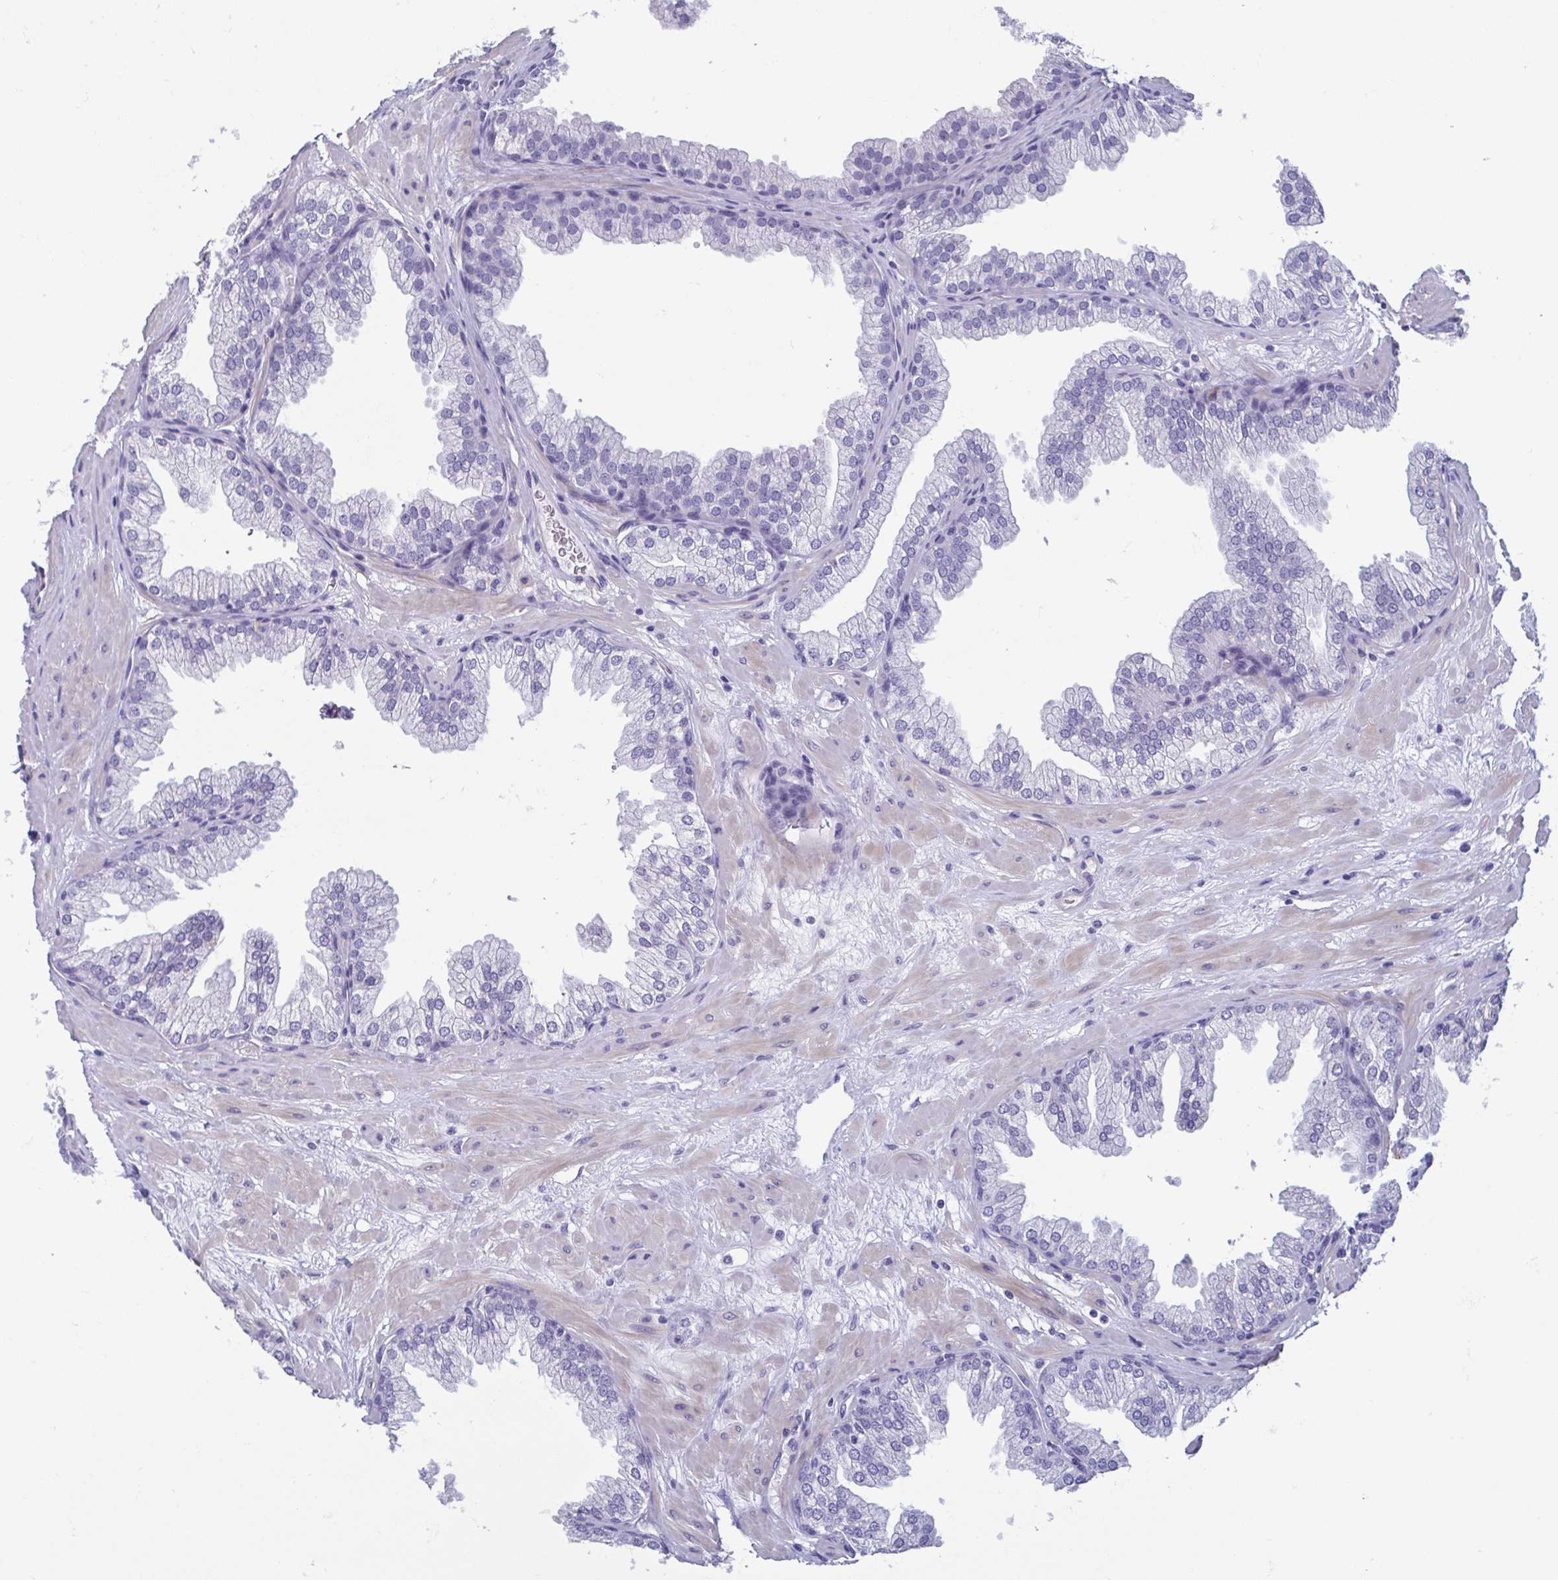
{"staining": {"intensity": "negative", "quantity": "none", "location": "none"}, "tissue": "prostate", "cell_type": "Glandular cells", "image_type": "normal", "snomed": [{"axis": "morphology", "description": "Normal tissue, NOS"}, {"axis": "topography", "description": "Prostate"}], "caption": "IHC of benign human prostate exhibits no positivity in glandular cells.", "gene": "MORC4", "patient": {"sex": "male", "age": 37}}